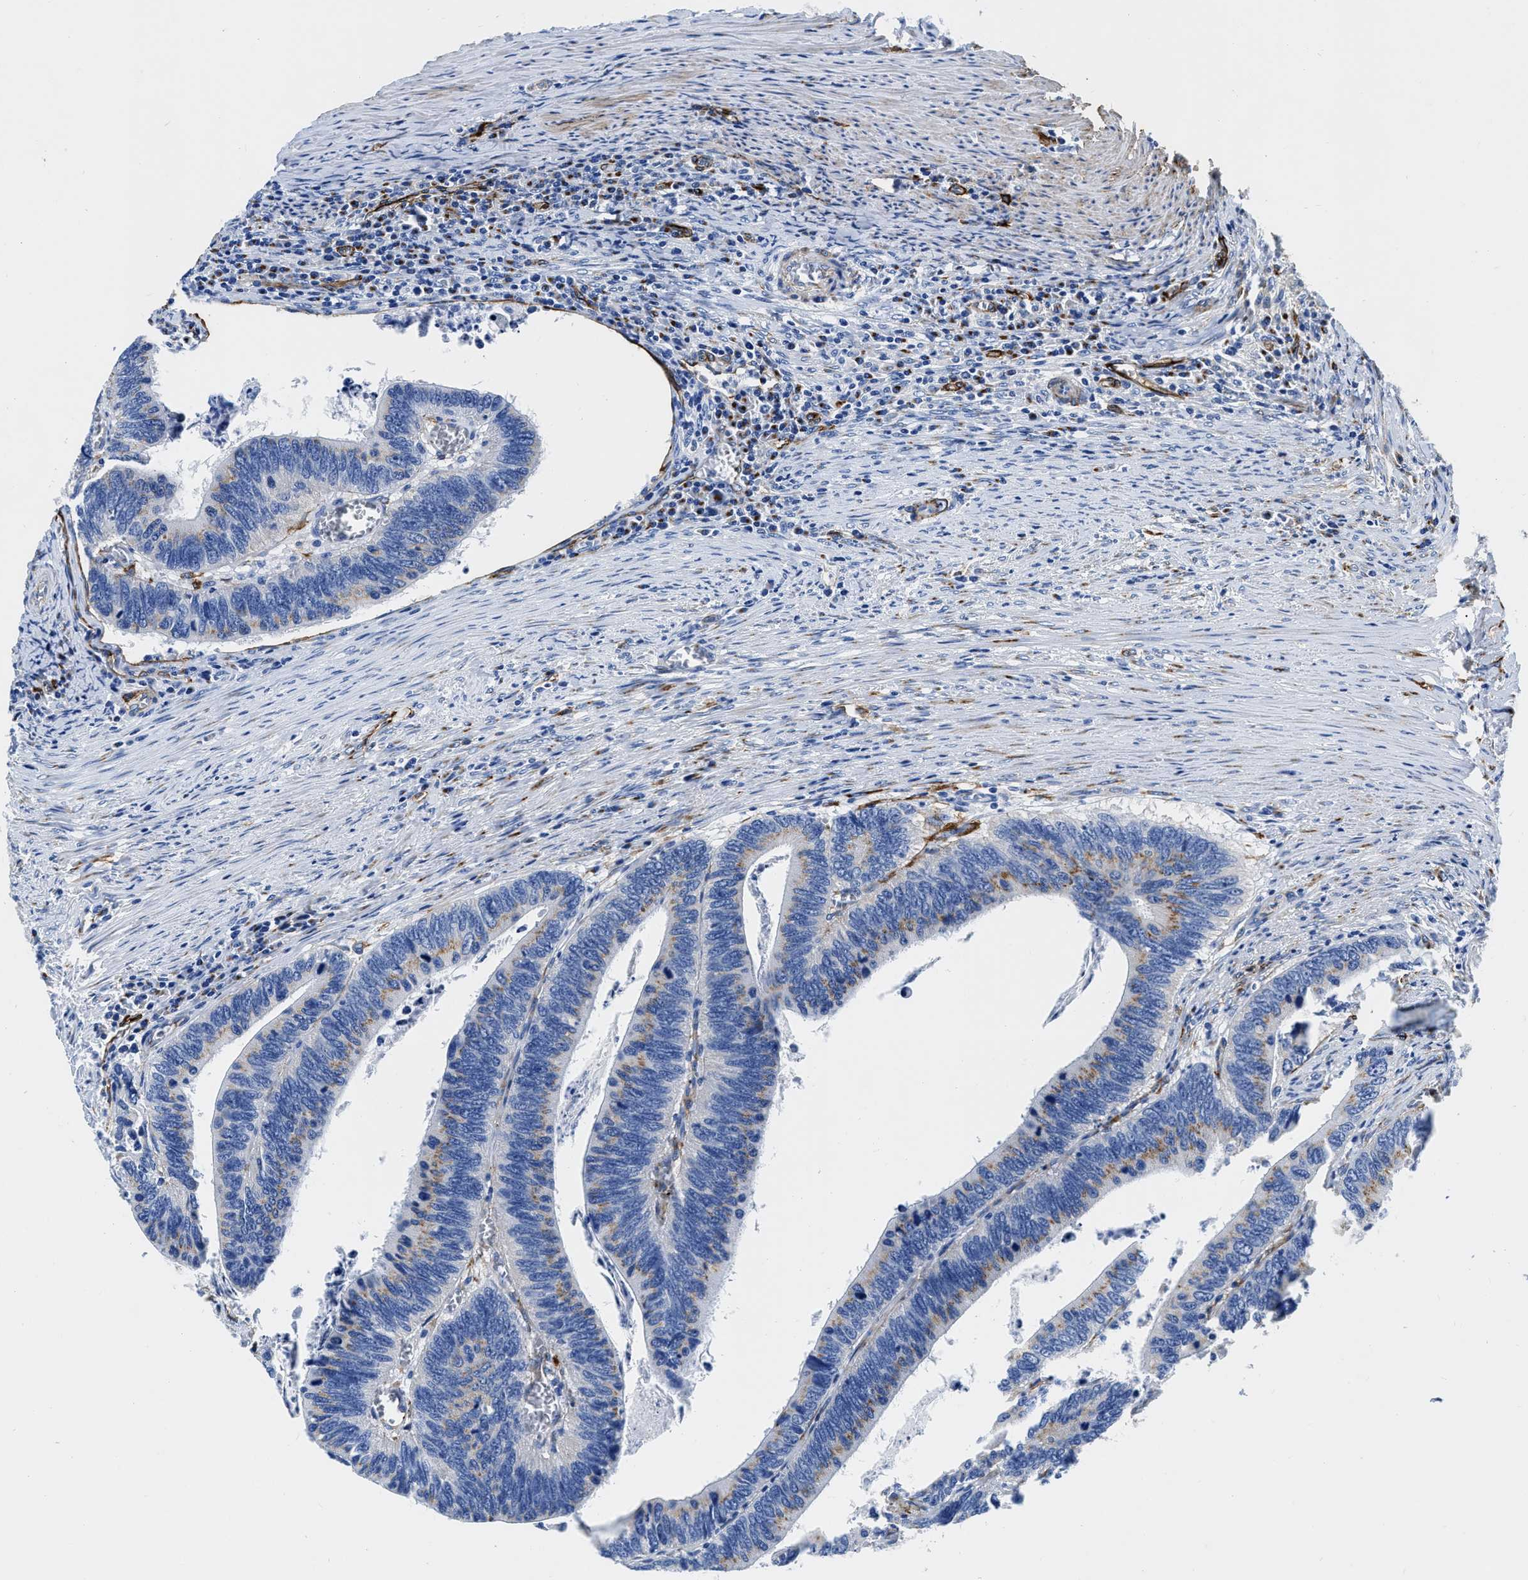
{"staining": {"intensity": "moderate", "quantity": "<25%", "location": "cytoplasmic/membranous"}, "tissue": "colorectal cancer", "cell_type": "Tumor cells", "image_type": "cancer", "snomed": [{"axis": "morphology", "description": "Adenocarcinoma, NOS"}, {"axis": "topography", "description": "Colon"}], "caption": "A photomicrograph of human adenocarcinoma (colorectal) stained for a protein demonstrates moderate cytoplasmic/membranous brown staining in tumor cells. The protein of interest is stained brown, and the nuclei are stained in blue (DAB (3,3'-diaminobenzidine) IHC with brightfield microscopy, high magnification).", "gene": "TVP23B", "patient": {"sex": "male", "age": 72}}